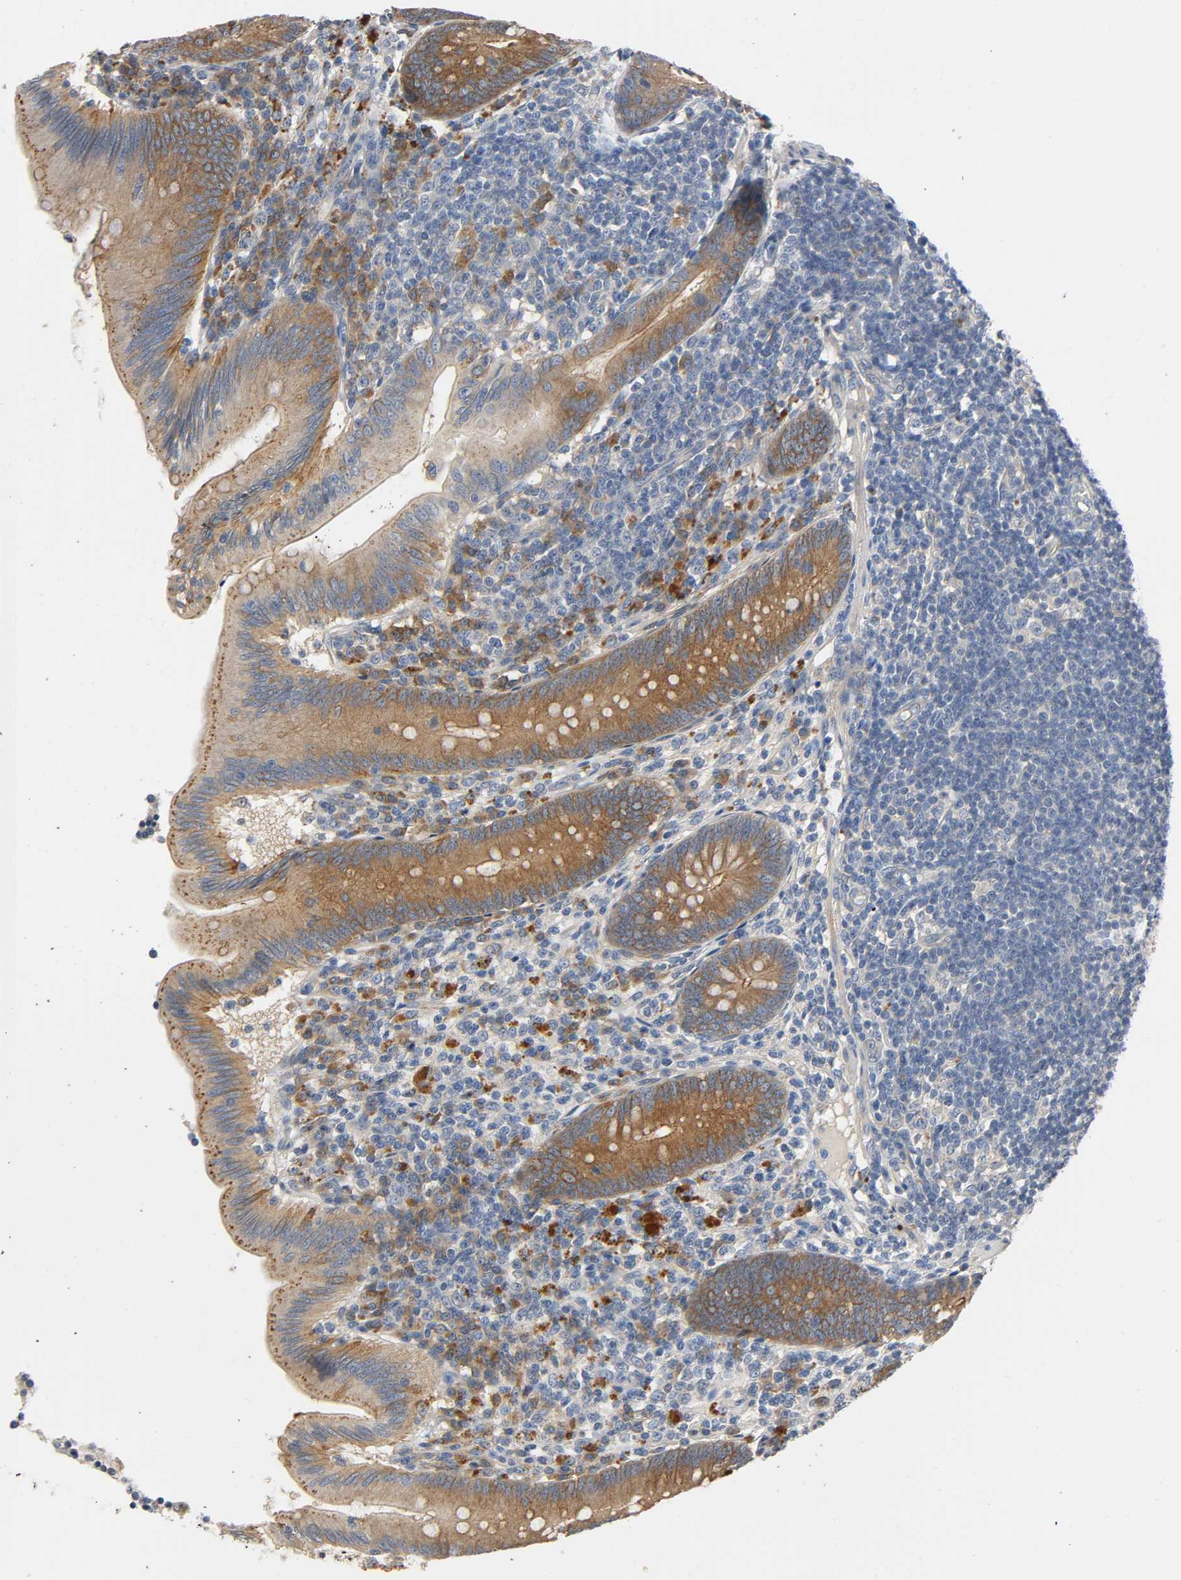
{"staining": {"intensity": "moderate", "quantity": ">75%", "location": "cytoplasmic/membranous"}, "tissue": "appendix", "cell_type": "Glandular cells", "image_type": "normal", "snomed": [{"axis": "morphology", "description": "Normal tissue, NOS"}, {"axis": "morphology", "description": "Inflammation, NOS"}, {"axis": "topography", "description": "Appendix"}], "caption": "IHC of unremarkable human appendix exhibits medium levels of moderate cytoplasmic/membranous staining in approximately >75% of glandular cells. Immunohistochemistry (ihc) stains the protein of interest in brown and the nuclei are stained blue.", "gene": "ARPC1A", "patient": {"sex": "male", "age": 46}}